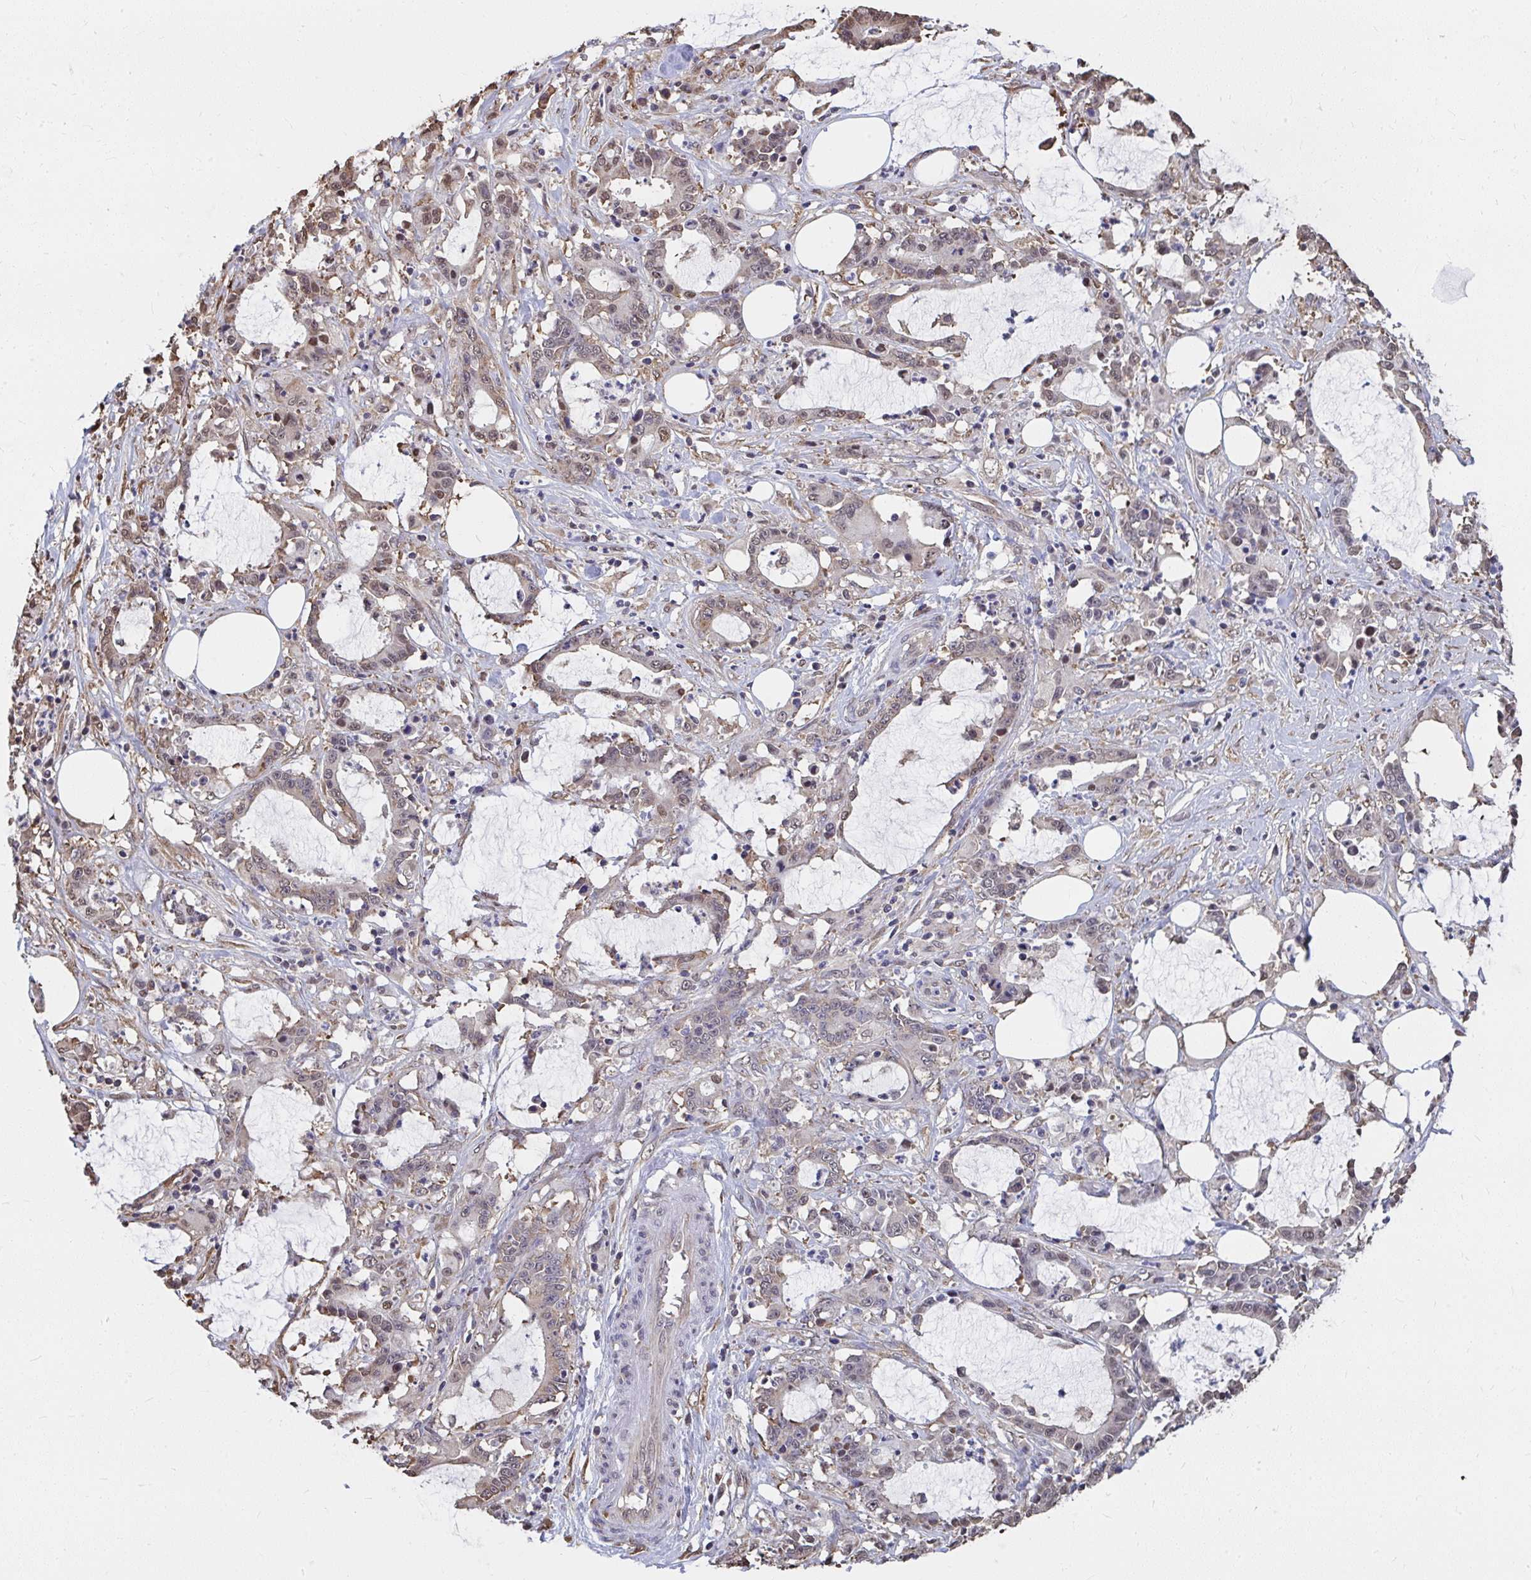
{"staining": {"intensity": "weak", "quantity": "25%-75%", "location": "cytoplasmic/membranous,nuclear"}, "tissue": "stomach cancer", "cell_type": "Tumor cells", "image_type": "cancer", "snomed": [{"axis": "morphology", "description": "Adenocarcinoma, NOS"}, {"axis": "topography", "description": "Stomach, upper"}], "caption": "A photomicrograph showing weak cytoplasmic/membranous and nuclear expression in about 25%-75% of tumor cells in stomach cancer (adenocarcinoma), as visualized by brown immunohistochemical staining.", "gene": "SYNCRIP", "patient": {"sex": "male", "age": 68}}